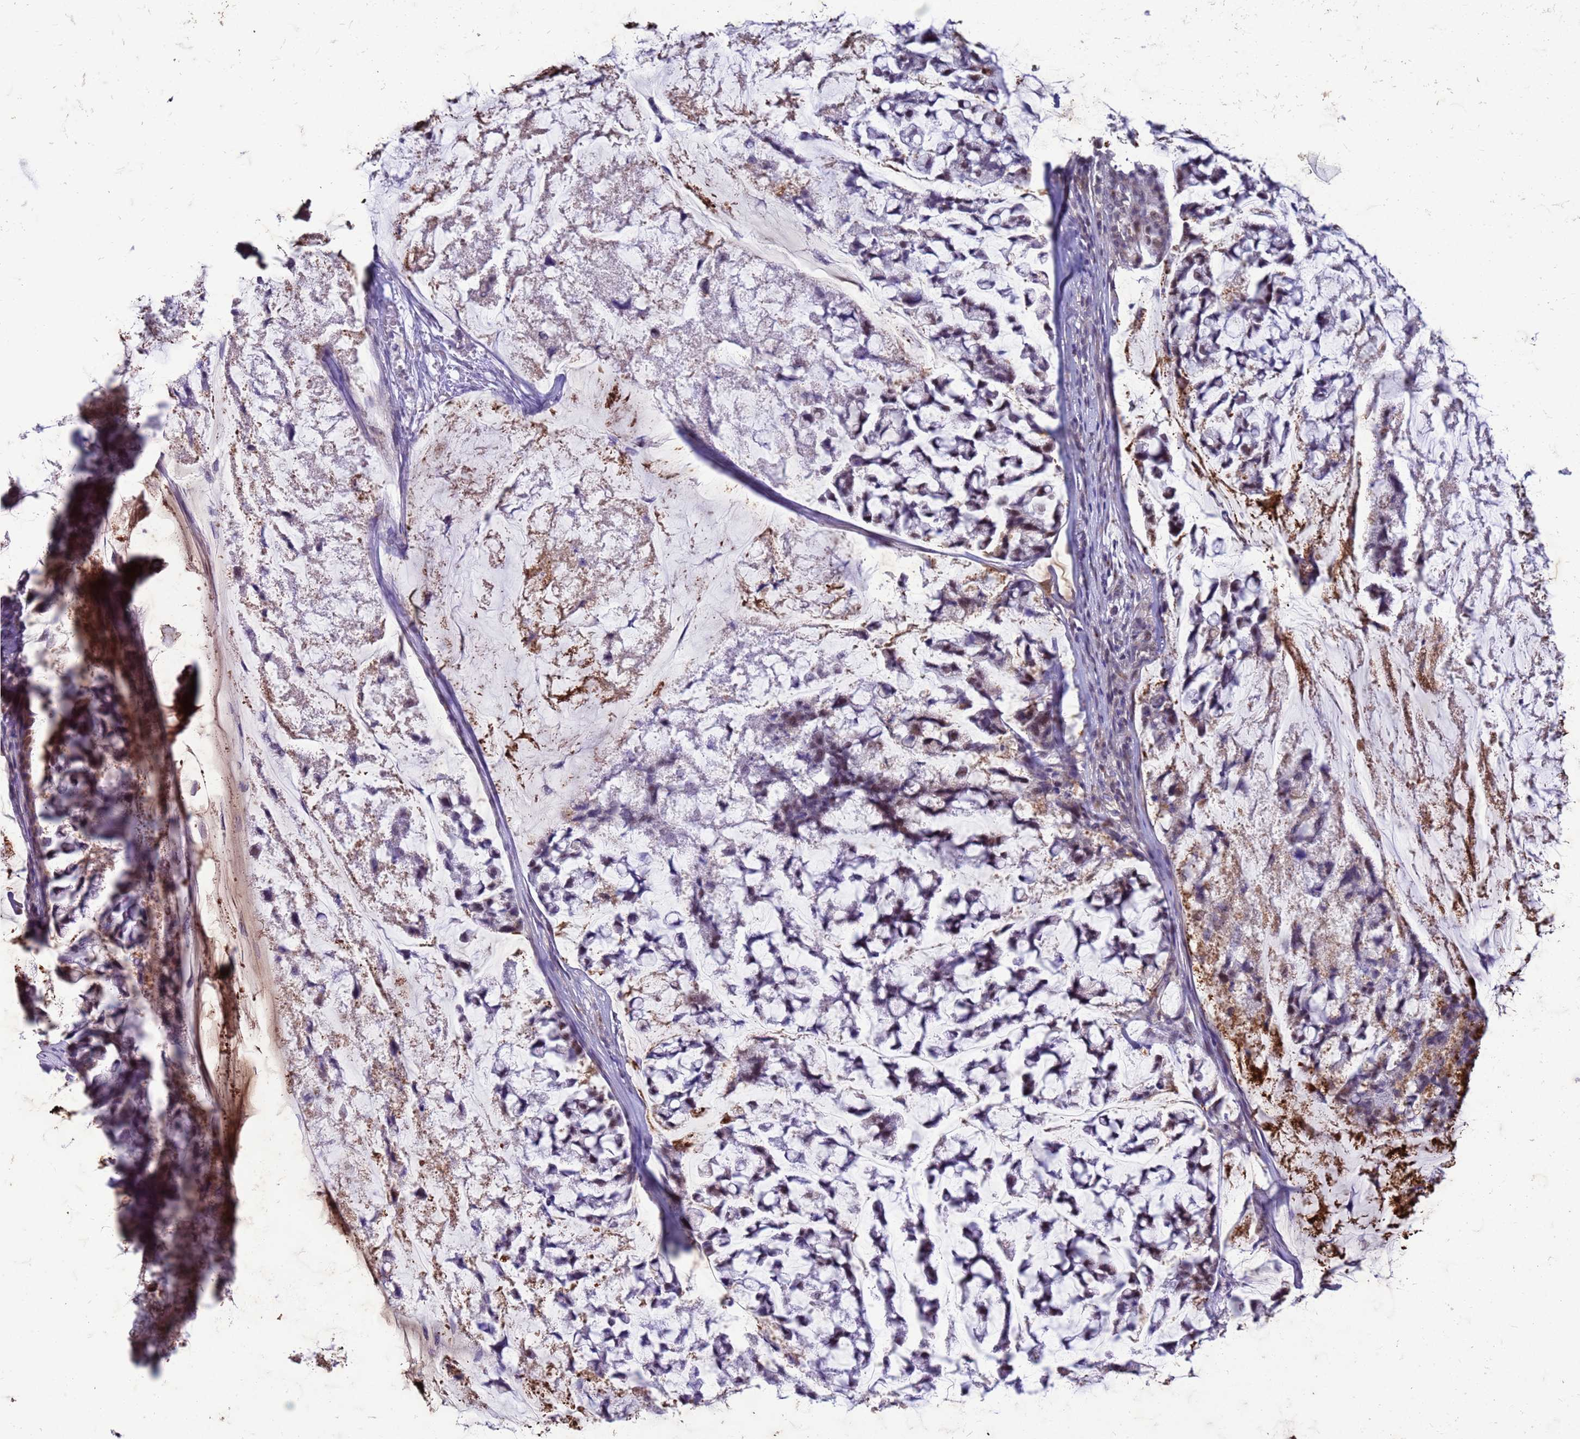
{"staining": {"intensity": "moderate", "quantity": "<25%", "location": "cytoplasmic/membranous"}, "tissue": "stomach cancer", "cell_type": "Tumor cells", "image_type": "cancer", "snomed": [{"axis": "morphology", "description": "Adenocarcinoma, NOS"}, {"axis": "topography", "description": "Stomach, lower"}], "caption": "There is low levels of moderate cytoplasmic/membranous staining in tumor cells of adenocarcinoma (stomach), as demonstrated by immunohistochemical staining (brown color).", "gene": "SLC25A15", "patient": {"sex": "male", "age": 67}}